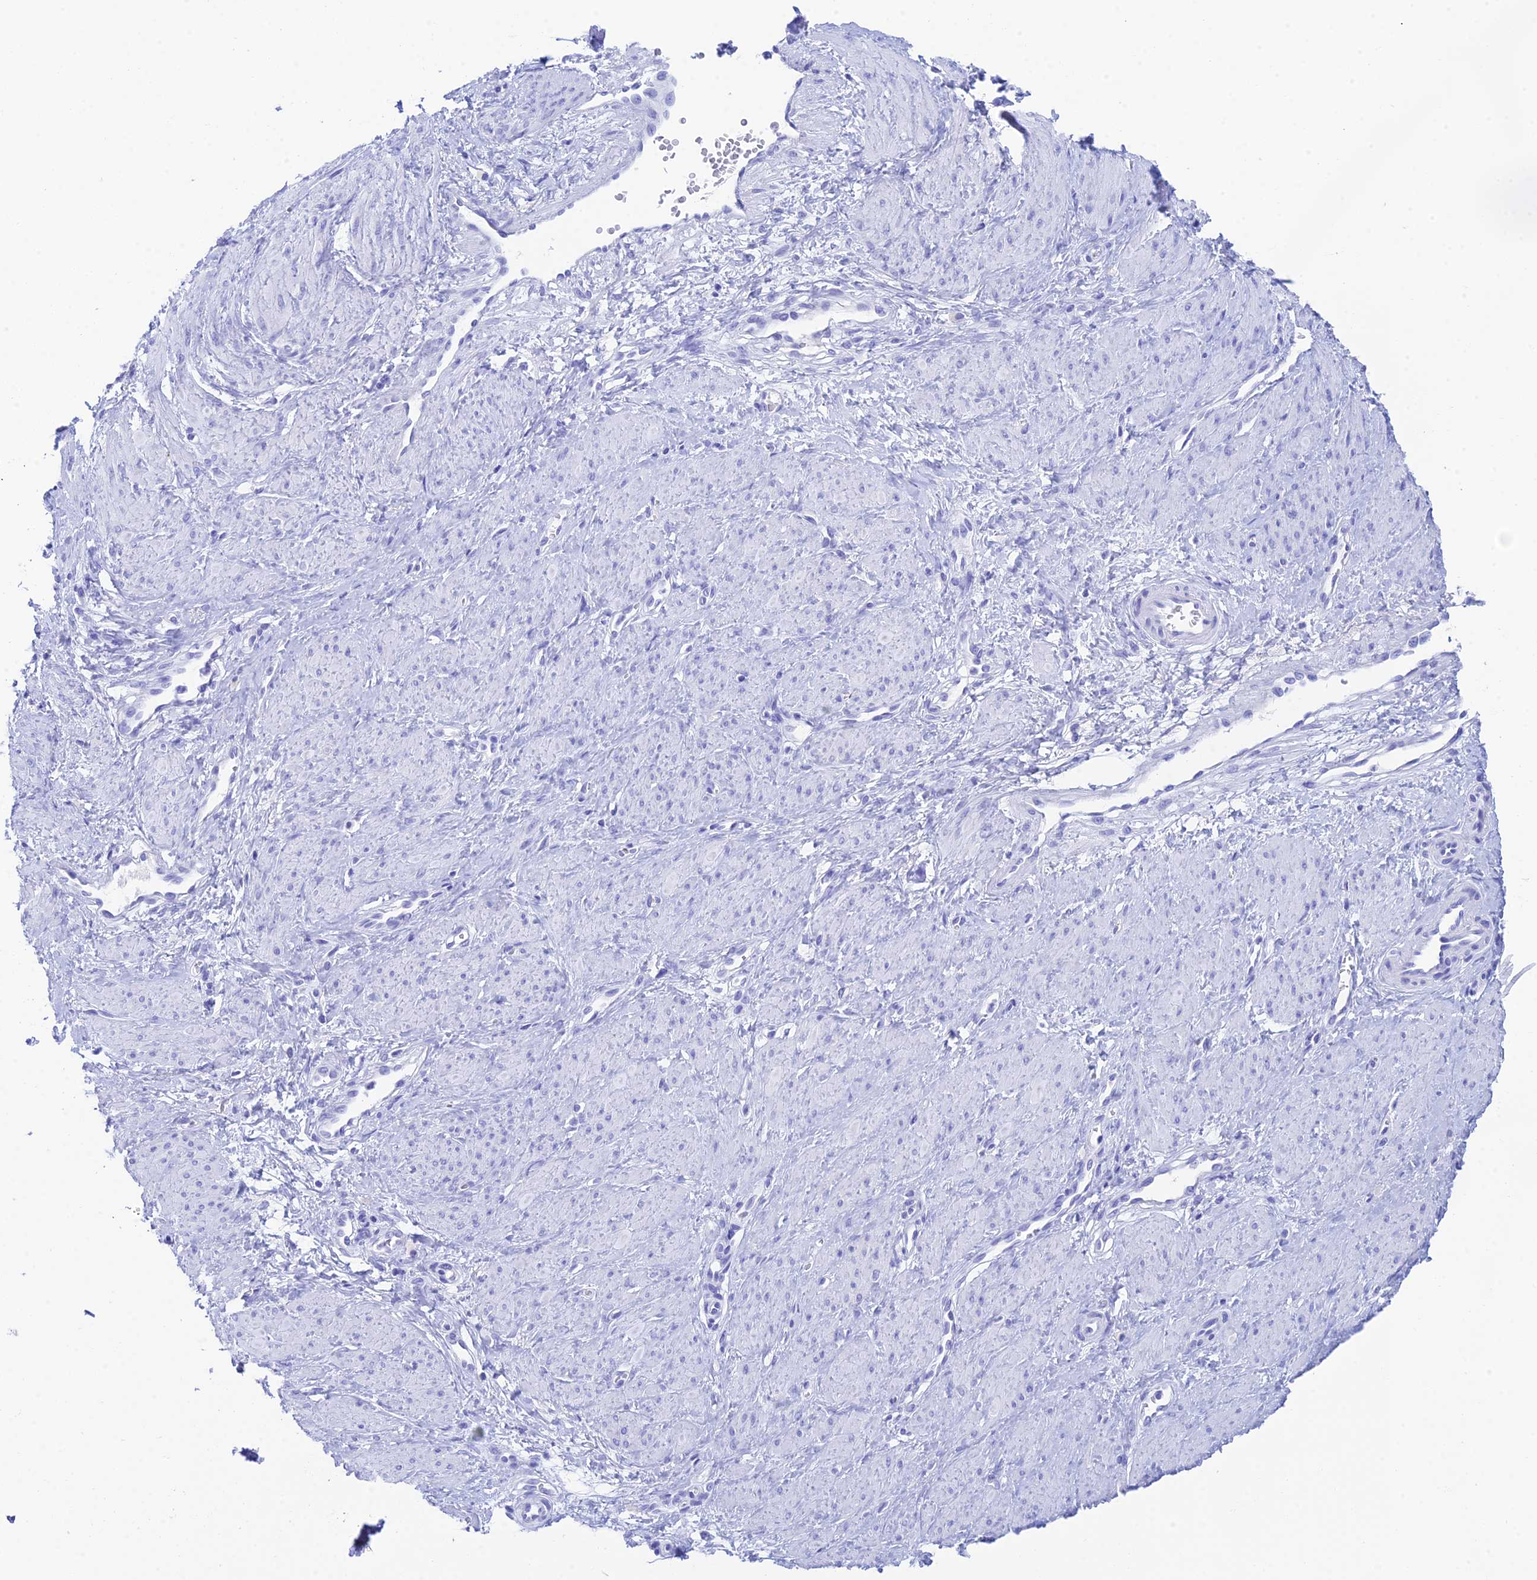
{"staining": {"intensity": "negative", "quantity": "none", "location": "none"}, "tissue": "smooth muscle", "cell_type": "Smooth muscle cells", "image_type": "normal", "snomed": [{"axis": "morphology", "description": "Normal tissue, NOS"}, {"axis": "topography", "description": "Smooth muscle"}, {"axis": "topography", "description": "Uterus"}], "caption": "Immunohistochemical staining of normal human smooth muscle displays no significant positivity in smooth muscle cells. Nuclei are stained in blue.", "gene": "REG1A", "patient": {"sex": "female", "age": 39}}